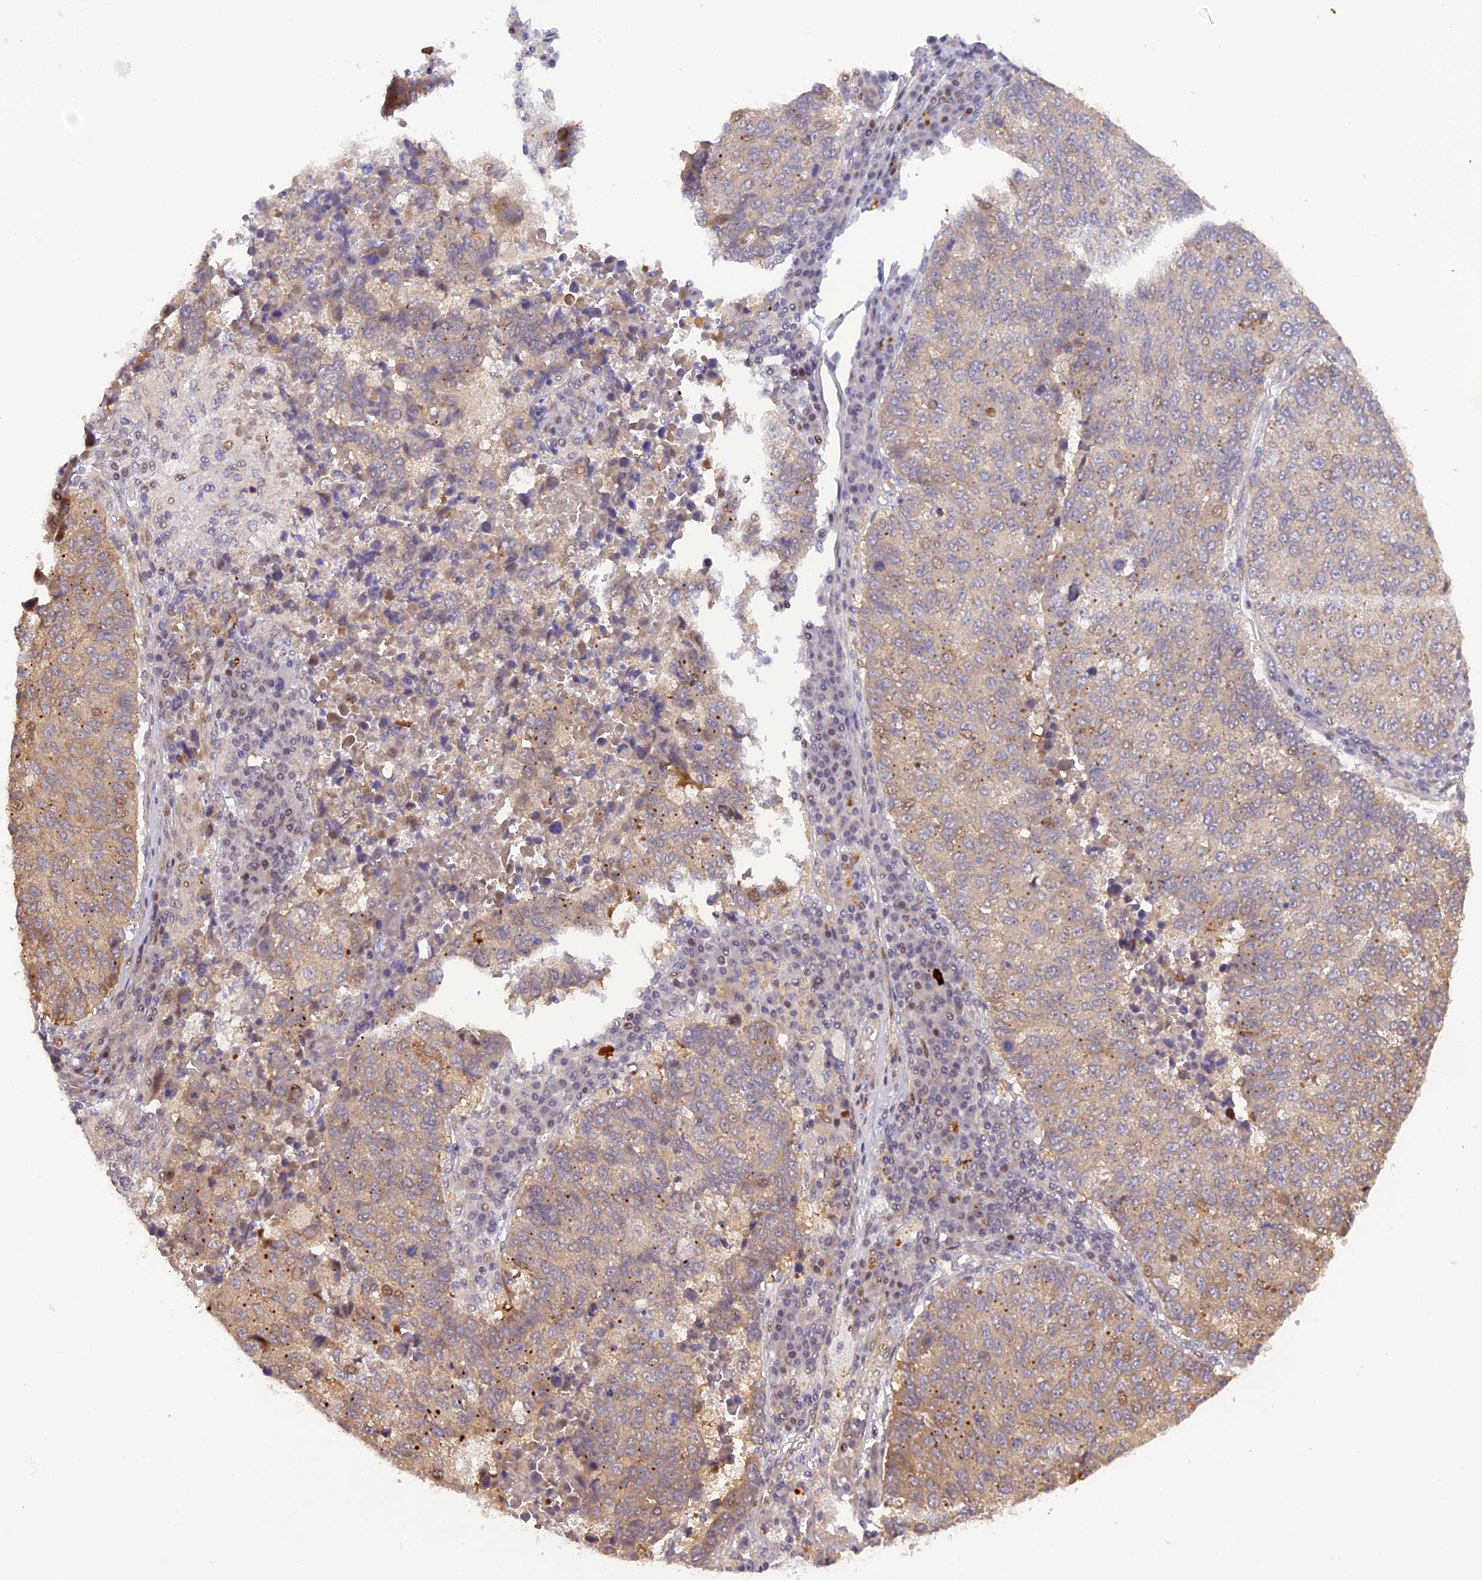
{"staining": {"intensity": "weak", "quantity": "25%-75%", "location": "cytoplasmic/membranous,nuclear"}, "tissue": "lung cancer", "cell_type": "Tumor cells", "image_type": "cancer", "snomed": [{"axis": "morphology", "description": "Squamous cell carcinoma, NOS"}, {"axis": "topography", "description": "Lung"}], "caption": "An image of lung squamous cell carcinoma stained for a protein reveals weak cytoplasmic/membranous and nuclear brown staining in tumor cells.", "gene": "SAMD4A", "patient": {"sex": "male", "age": 73}}